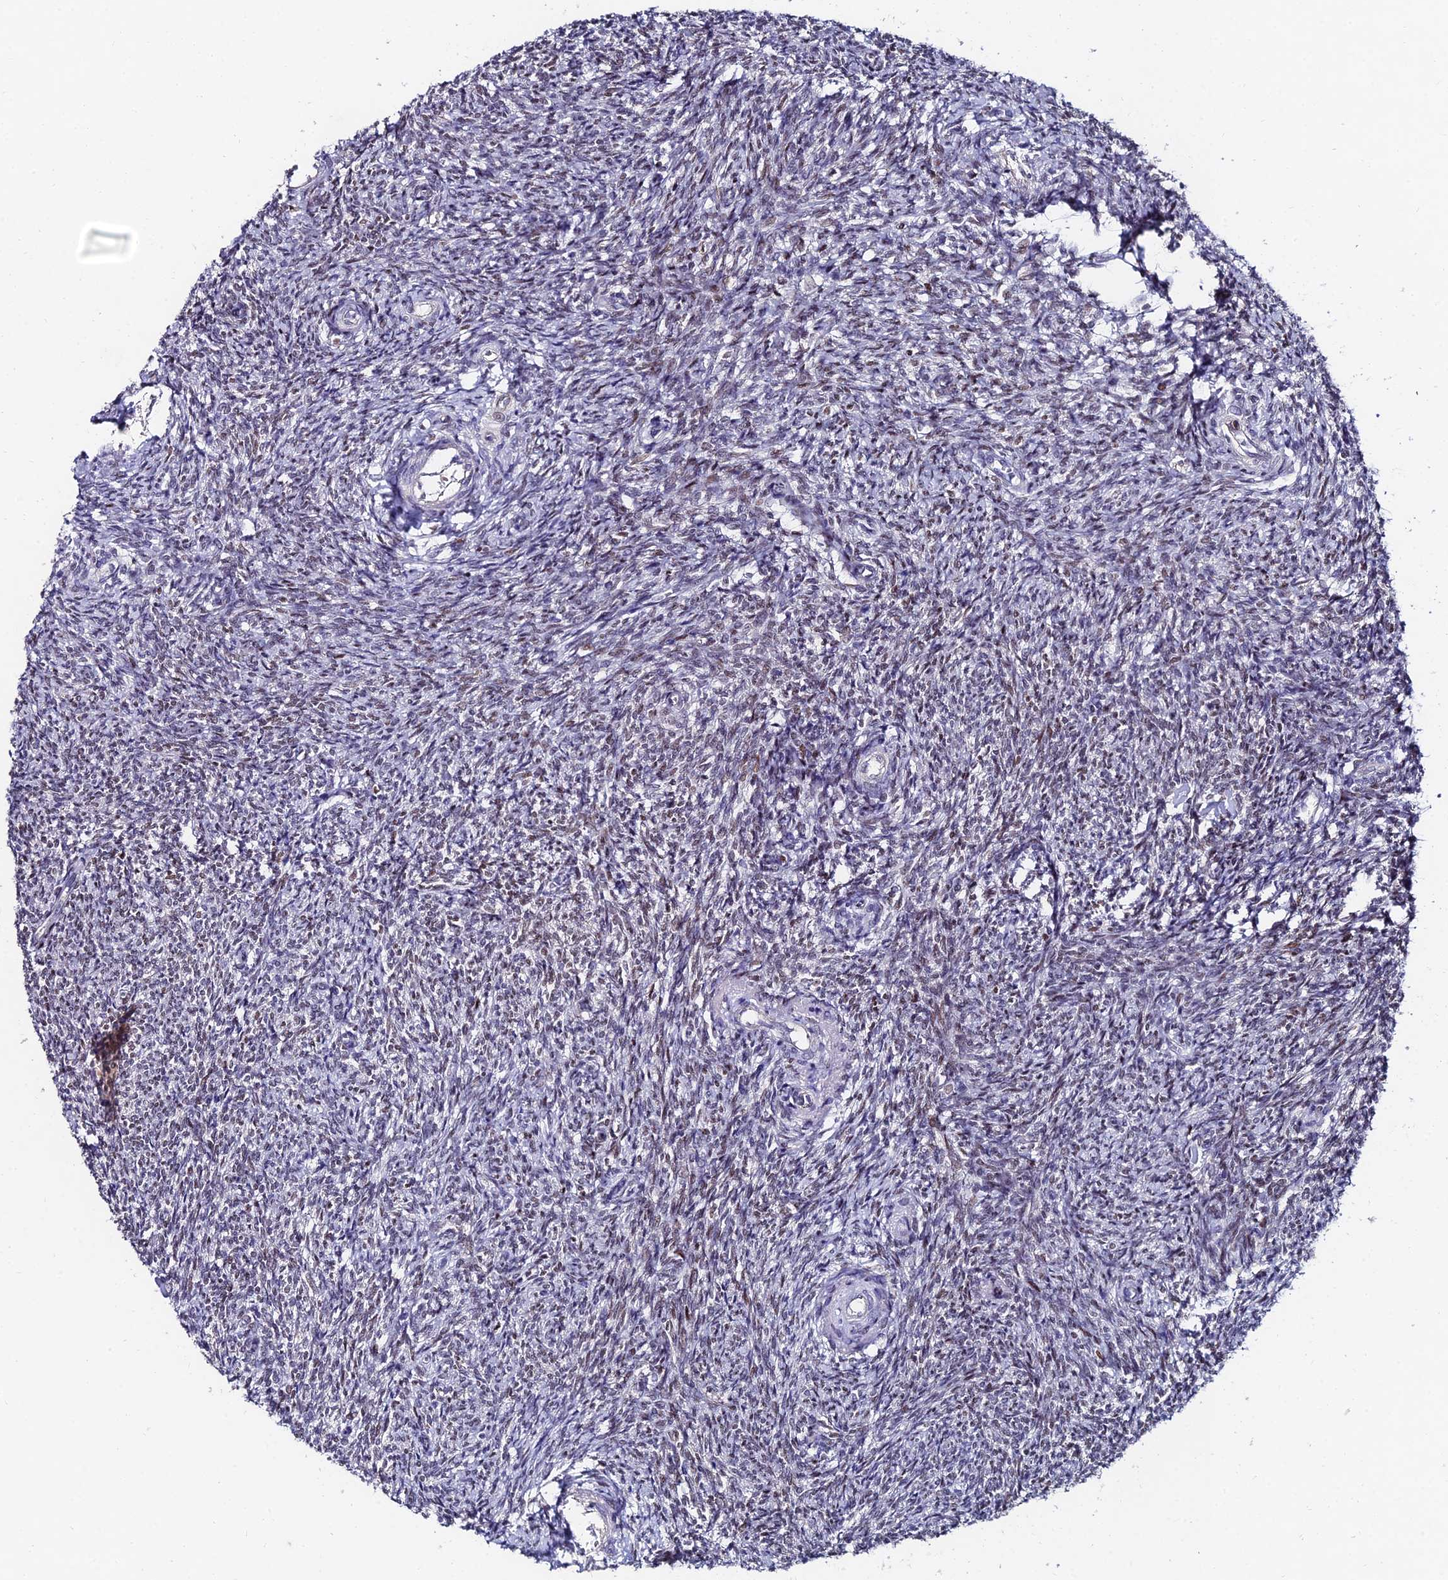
{"staining": {"intensity": "moderate", "quantity": ">75%", "location": "nuclear"}, "tissue": "ovary", "cell_type": "Follicle cells", "image_type": "normal", "snomed": [{"axis": "morphology", "description": "Normal tissue, NOS"}, {"axis": "topography", "description": "Ovary"}], "caption": "Immunohistochemical staining of normal ovary reveals >75% levels of moderate nuclear protein positivity in about >75% of follicle cells.", "gene": "TRIM24", "patient": {"sex": "female", "age": 44}}